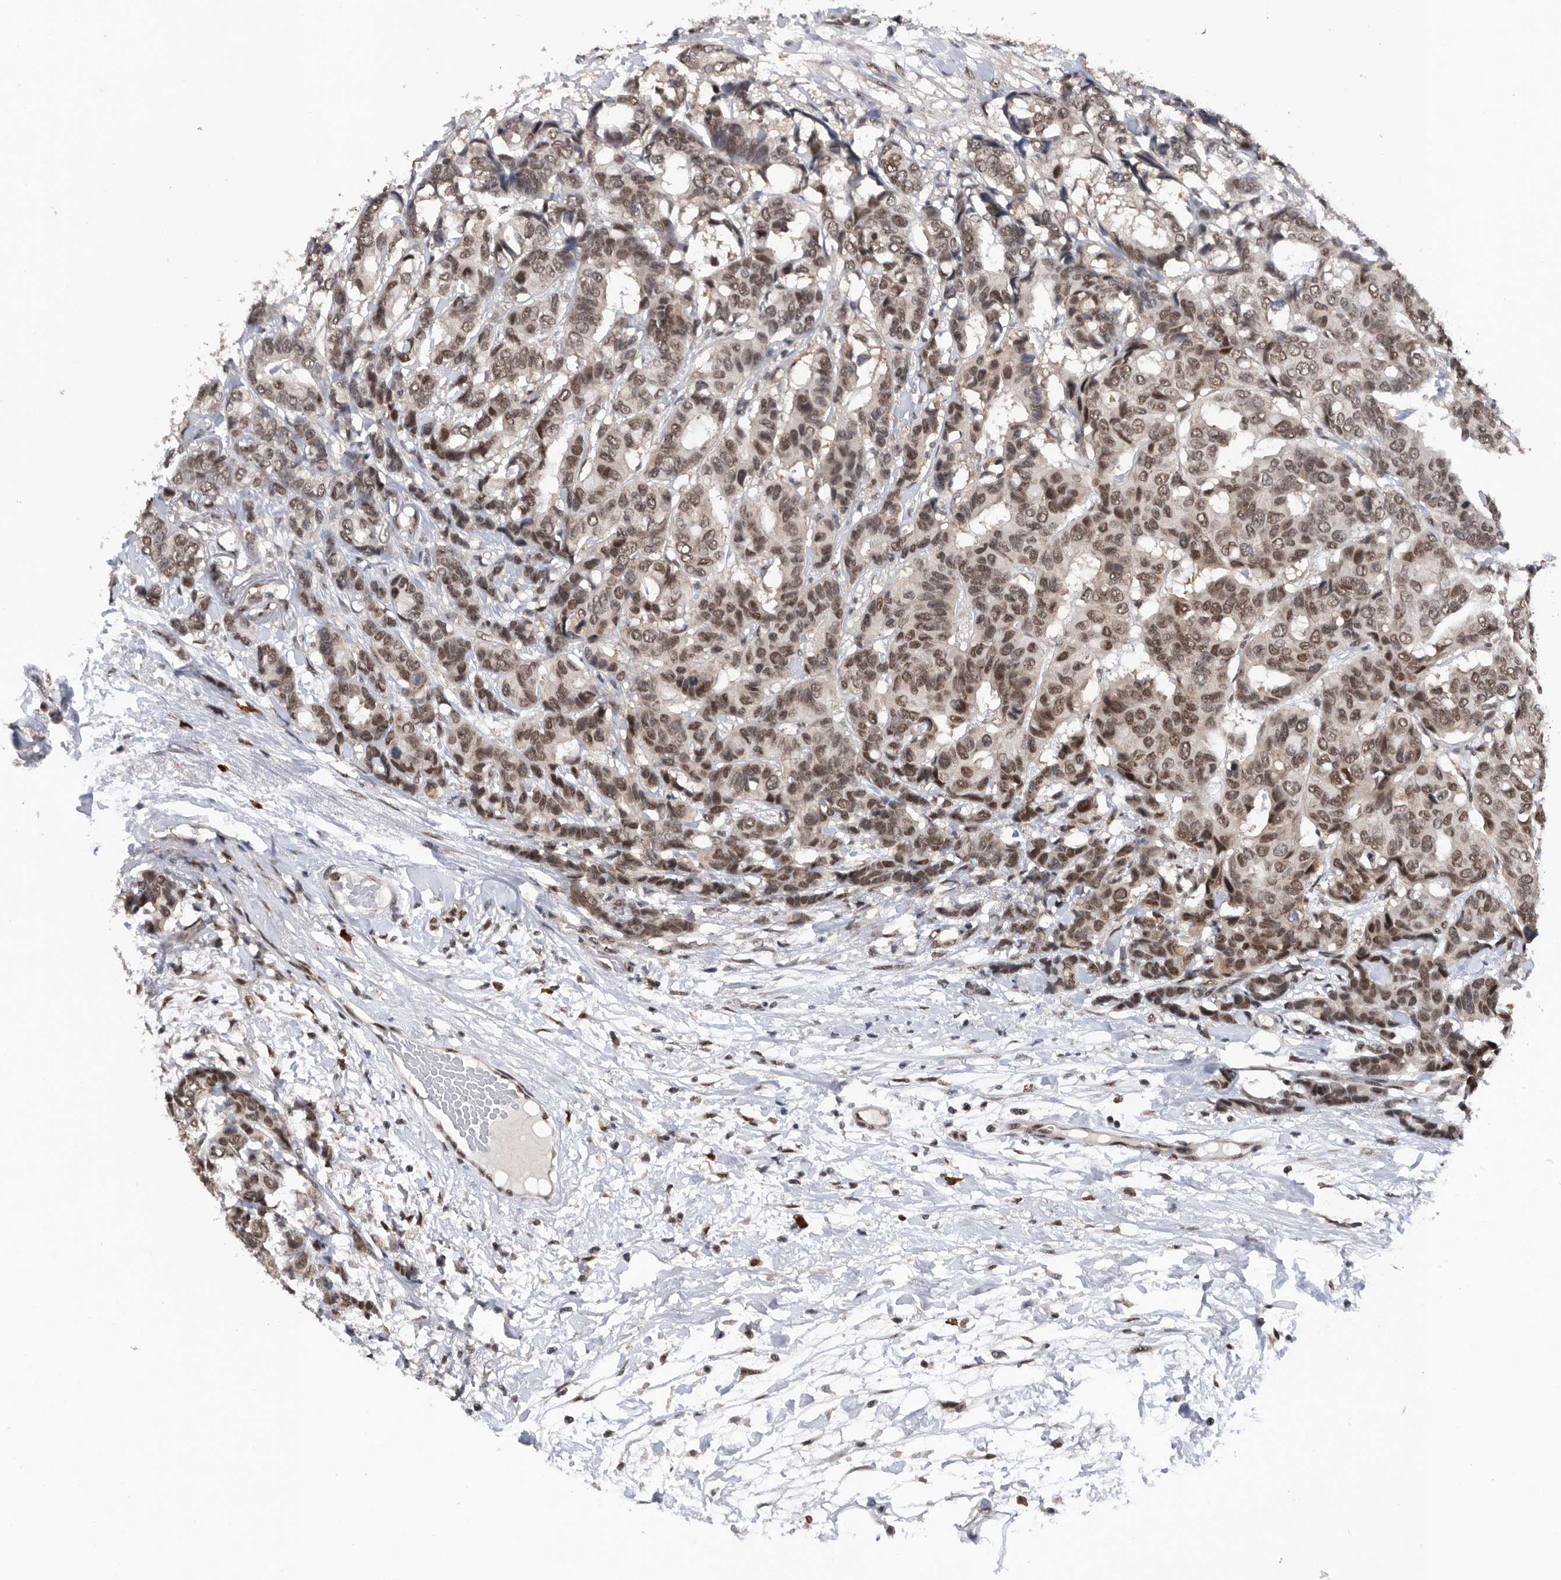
{"staining": {"intensity": "moderate", "quantity": ">75%", "location": "nuclear"}, "tissue": "breast cancer", "cell_type": "Tumor cells", "image_type": "cancer", "snomed": [{"axis": "morphology", "description": "Duct carcinoma"}, {"axis": "topography", "description": "Breast"}], "caption": "A brown stain labels moderate nuclear expression of a protein in breast cancer tumor cells. (DAB (3,3'-diaminobenzidine) IHC, brown staining for protein, blue staining for nuclei).", "gene": "ZNF260", "patient": {"sex": "female", "age": 87}}